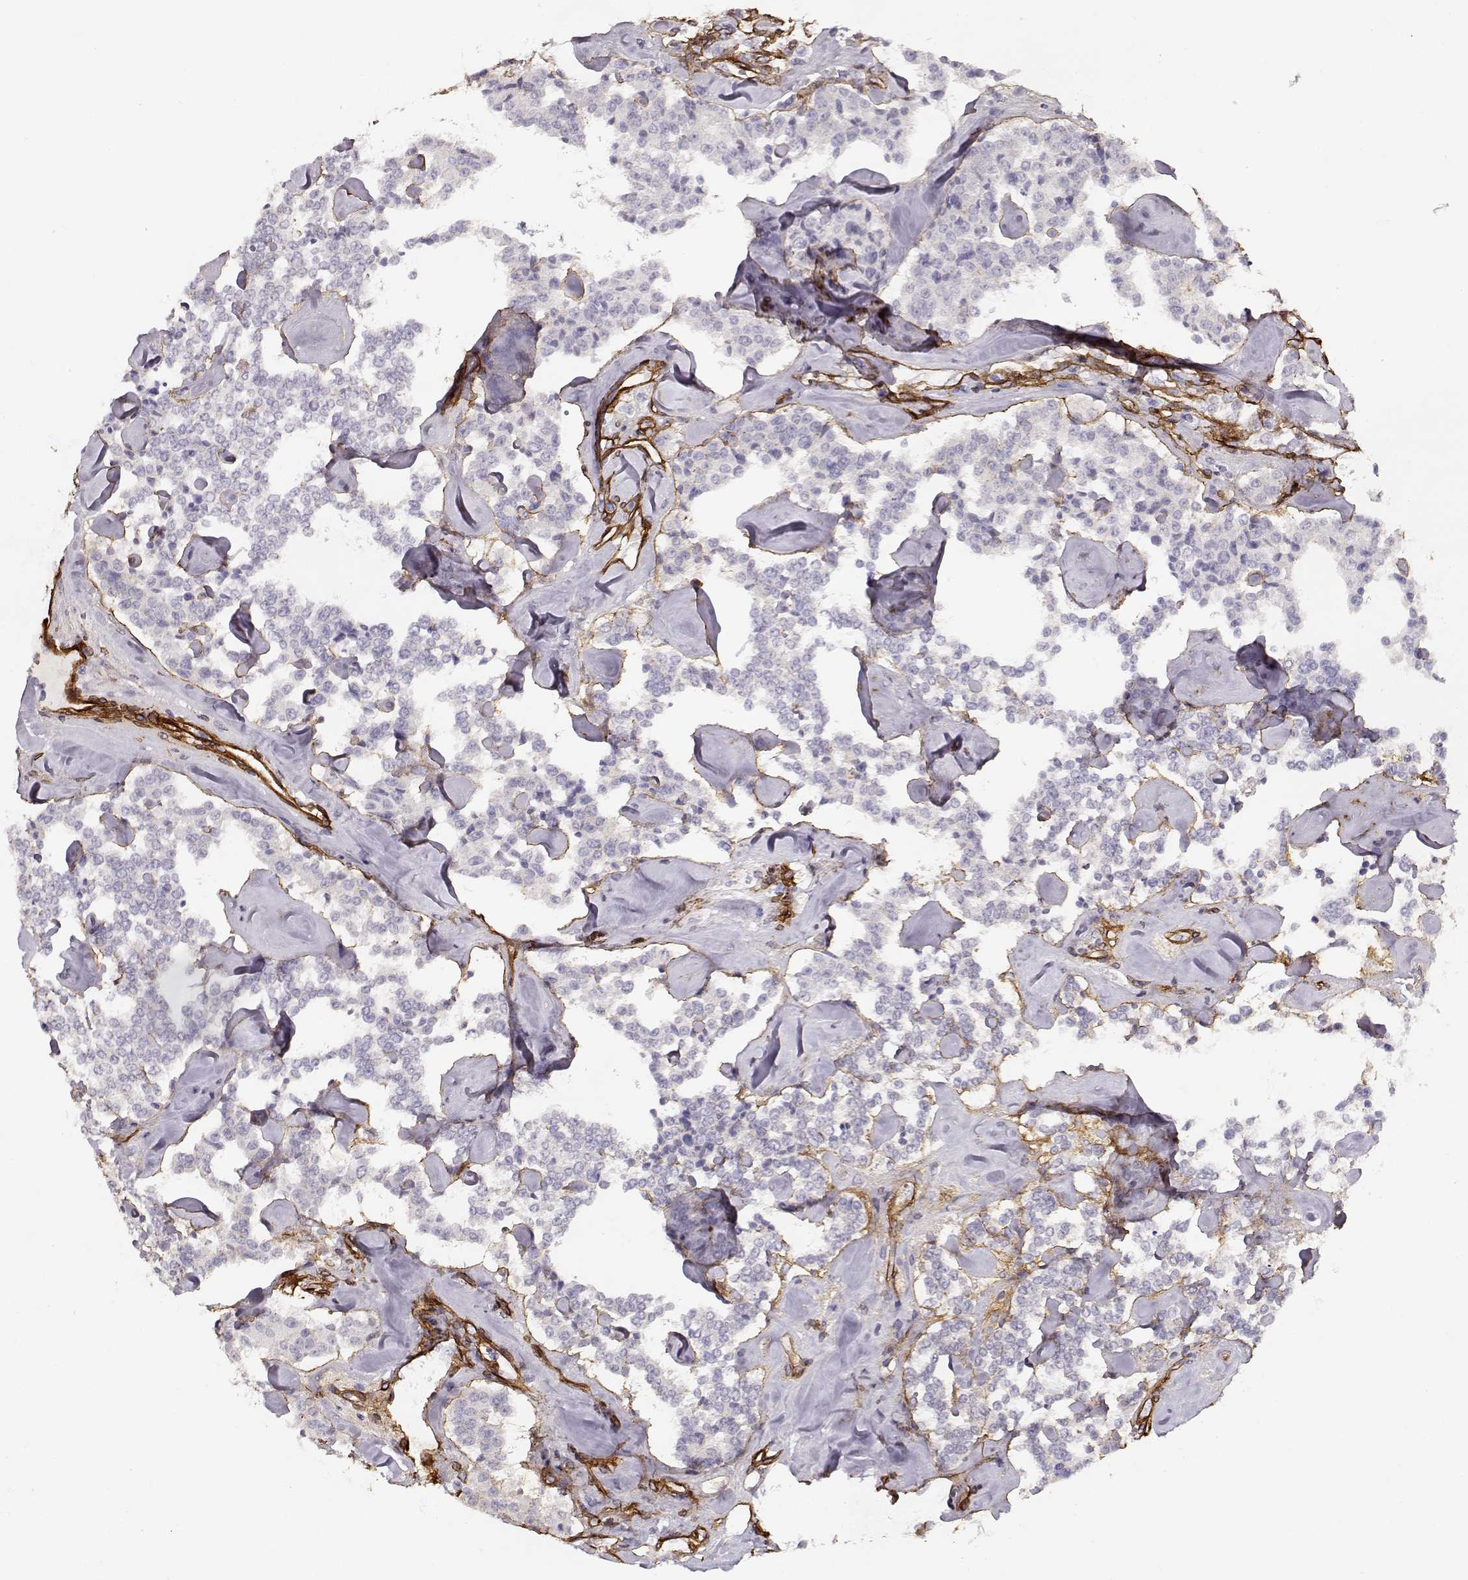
{"staining": {"intensity": "negative", "quantity": "none", "location": "none"}, "tissue": "carcinoid", "cell_type": "Tumor cells", "image_type": "cancer", "snomed": [{"axis": "morphology", "description": "Carcinoid, malignant, NOS"}, {"axis": "topography", "description": "Pancreas"}], "caption": "Photomicrograph shows no protein expression in tumor cells of carcinoid tissue.", "gene": "LAMC1", "patient": {"sex": "male", "age": 41}}